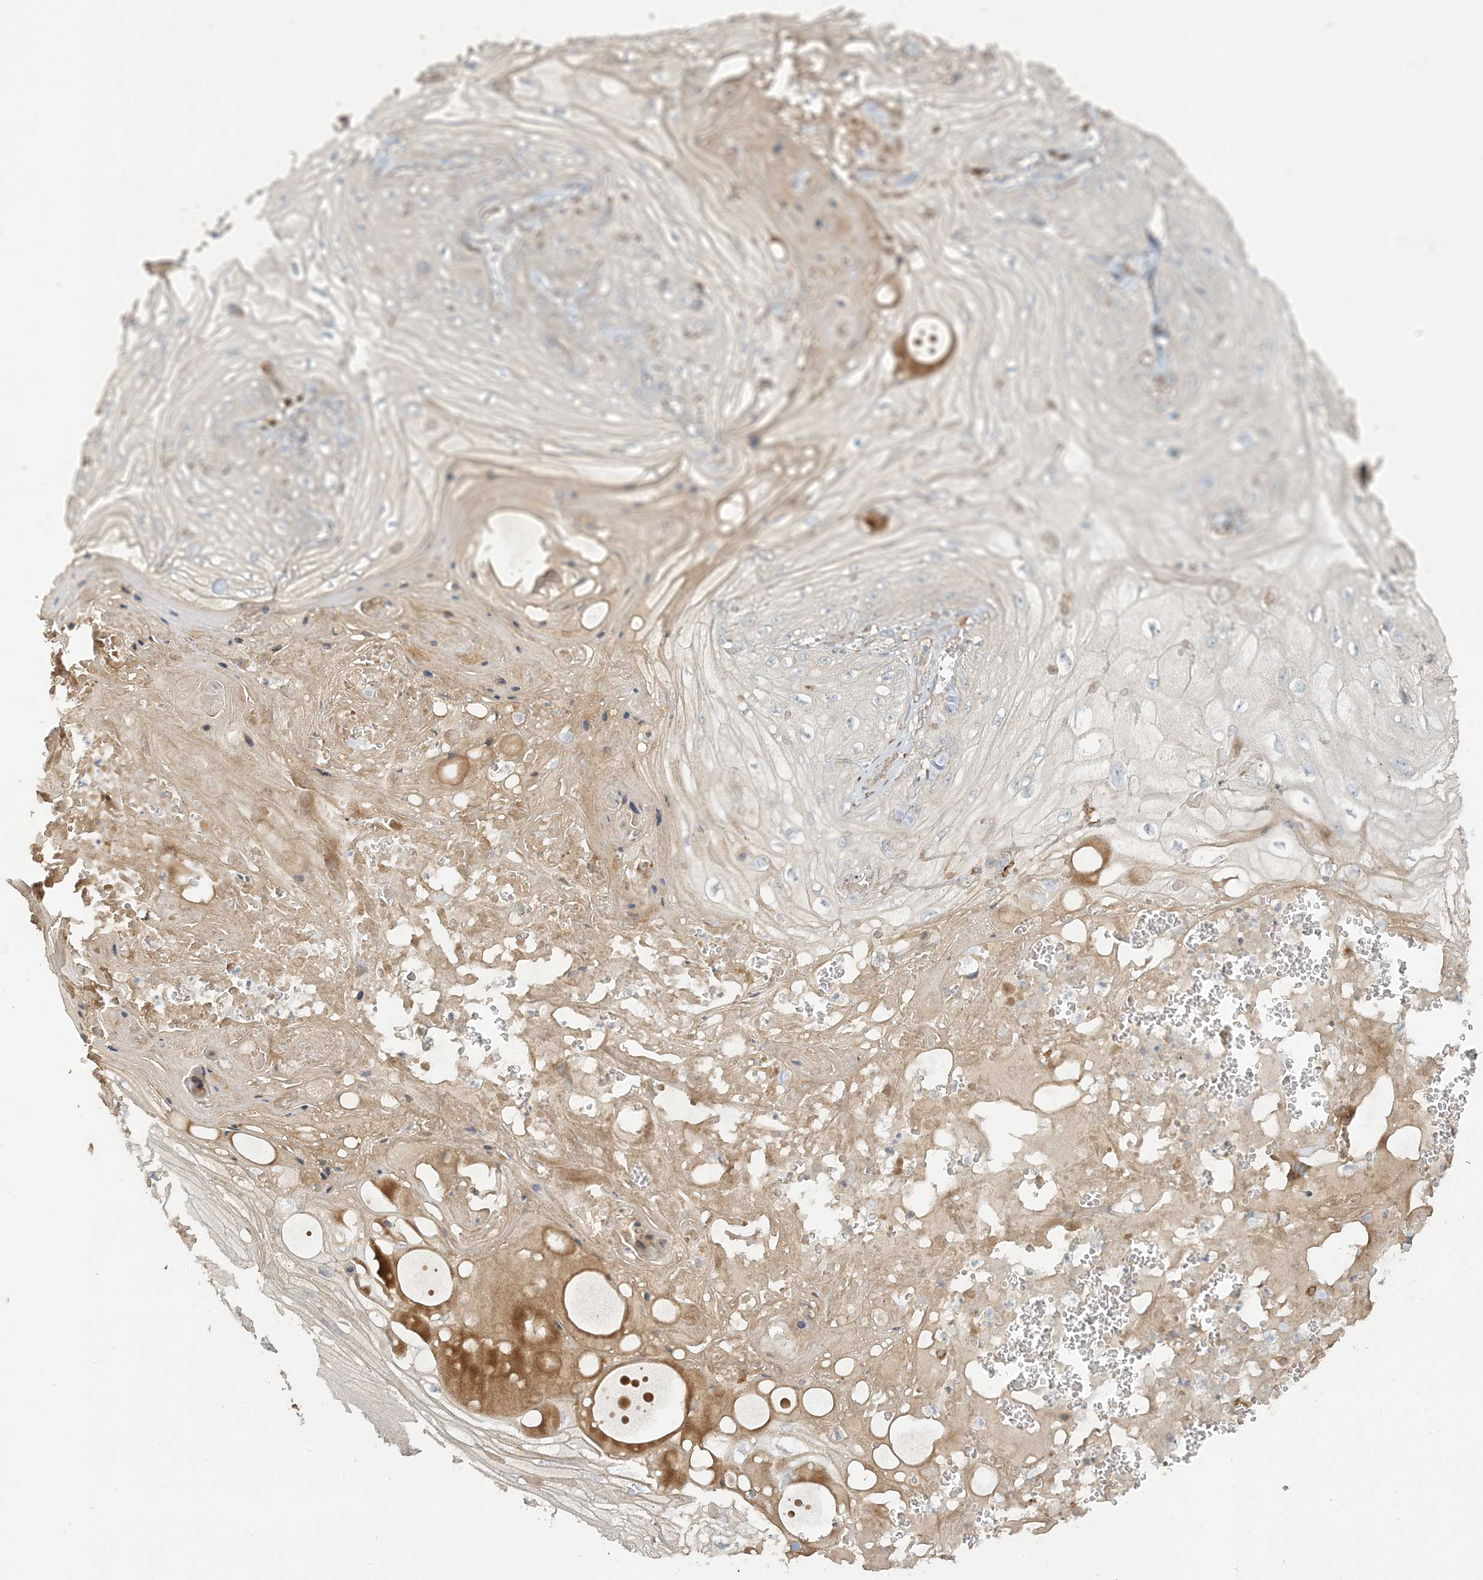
{"staining": {"intensity": "moderate", "quantity": "<25%", "location": "cytoplasmic/membranous"}, "tissue": "skin cancer", "cell_type": "Tumor cells", "image_type": "cancer", "snomed": [{"axis": "morphology", "description": "Squamous cell carcinoma, NOS"}, {"axis": "topography", "description": "Skin"}], "caption": "This histopathology image exhibits squamous cell carcinoma (skin) stained with immunohistochemistry (IHC) to label a protein in brown. The cytoplasmic/membranous of tumor cells show moderate positivity for the protein. Nuclei are counter-stained blue.", "gene": "LTN1", "patient": {"sex": "male", "age": 74}}